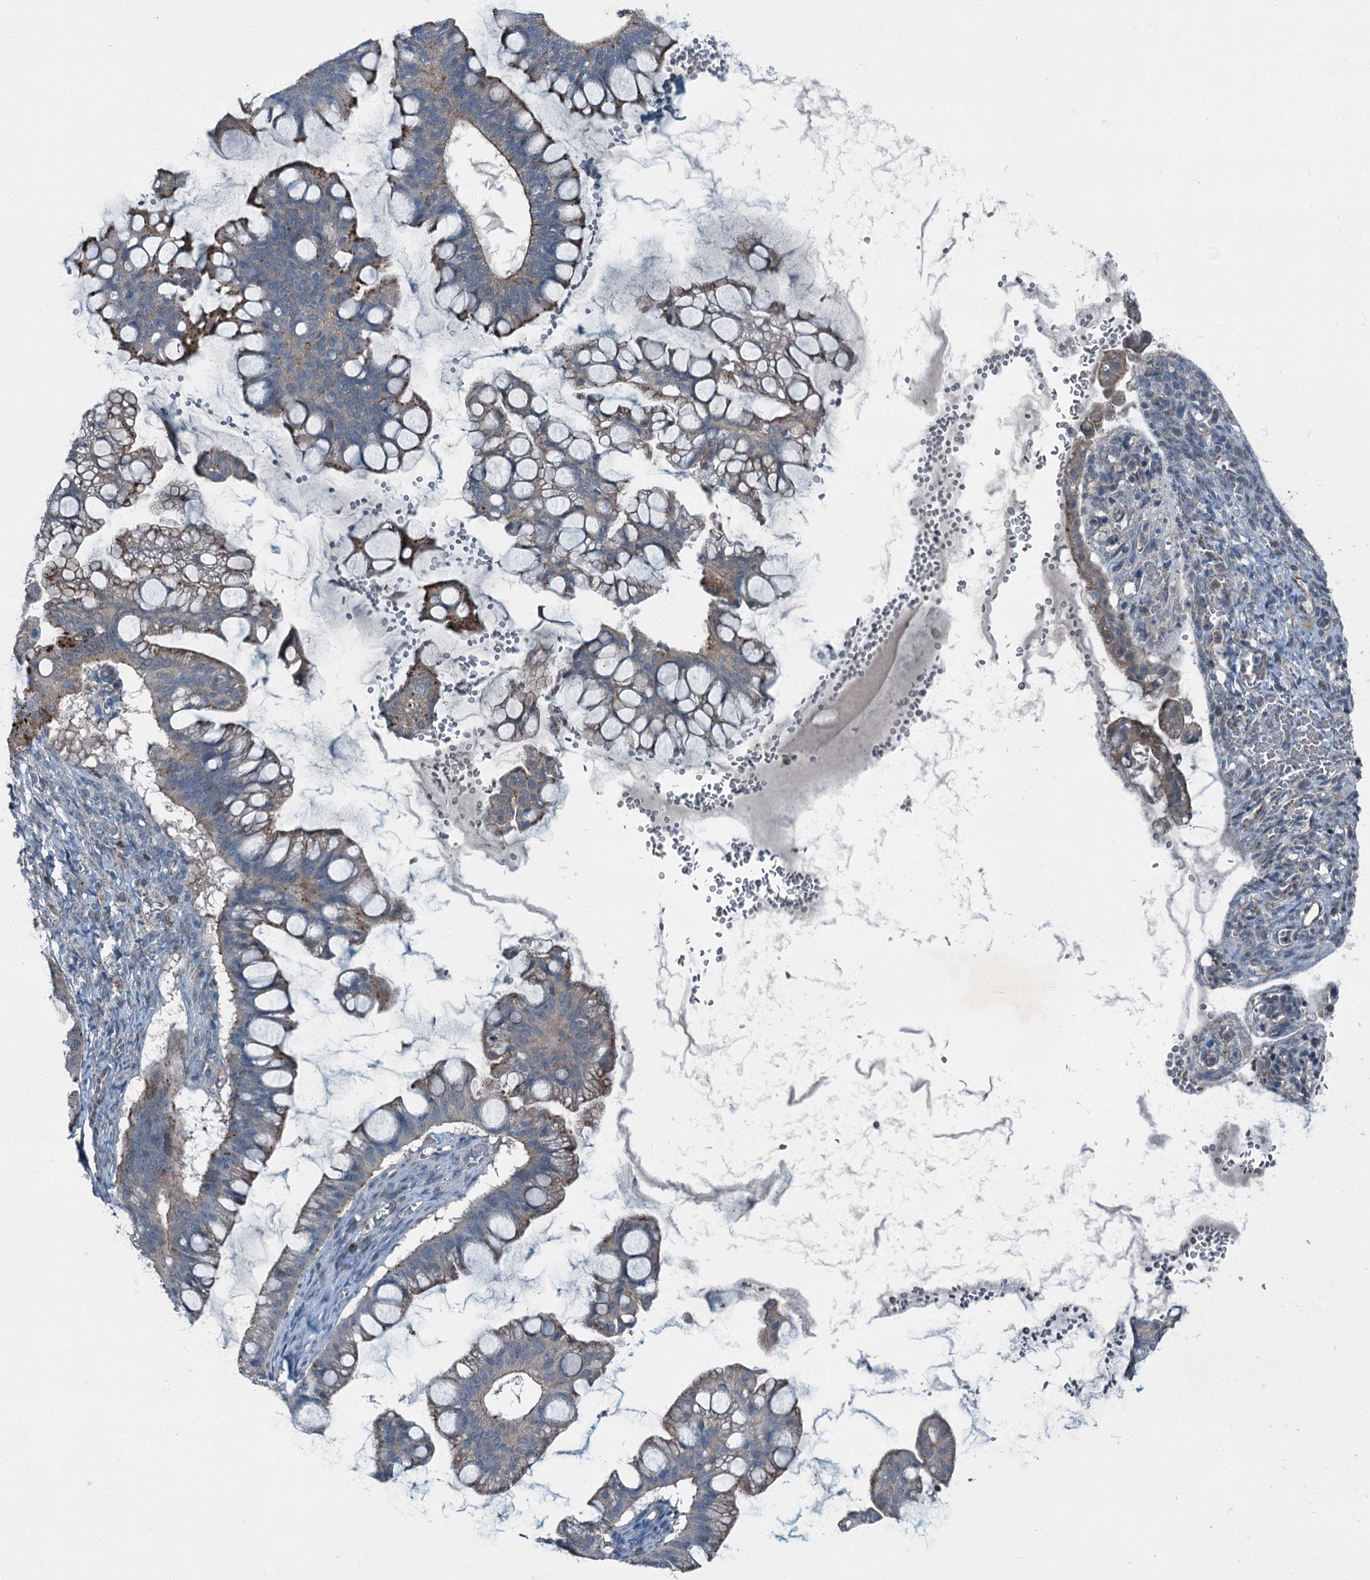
{"staining": {"intensity": "moderate", "quantity": "<25%", "location": "cytoplasmic/membranous"}, "tissue": "ovarian cancer", "cell_type": "Tumor cells", "image_type": "cancer", "snomed": [{"axis": "morphology", "description": "Cystadenocarcinoma, mucinous, NOS"}, {"axis": "topography", "description": "Ovary"}], "caption": "An IHC histopathology image of tumor tissue is shown. Protein staining in brown highlights moderate cytoplasmic/membranous positivity in ovarian cancer (mucinous cystadenocarcinoma) within tumor cells.", "gene": "AXL", "patient": {"sex": "female", "age": 73}}